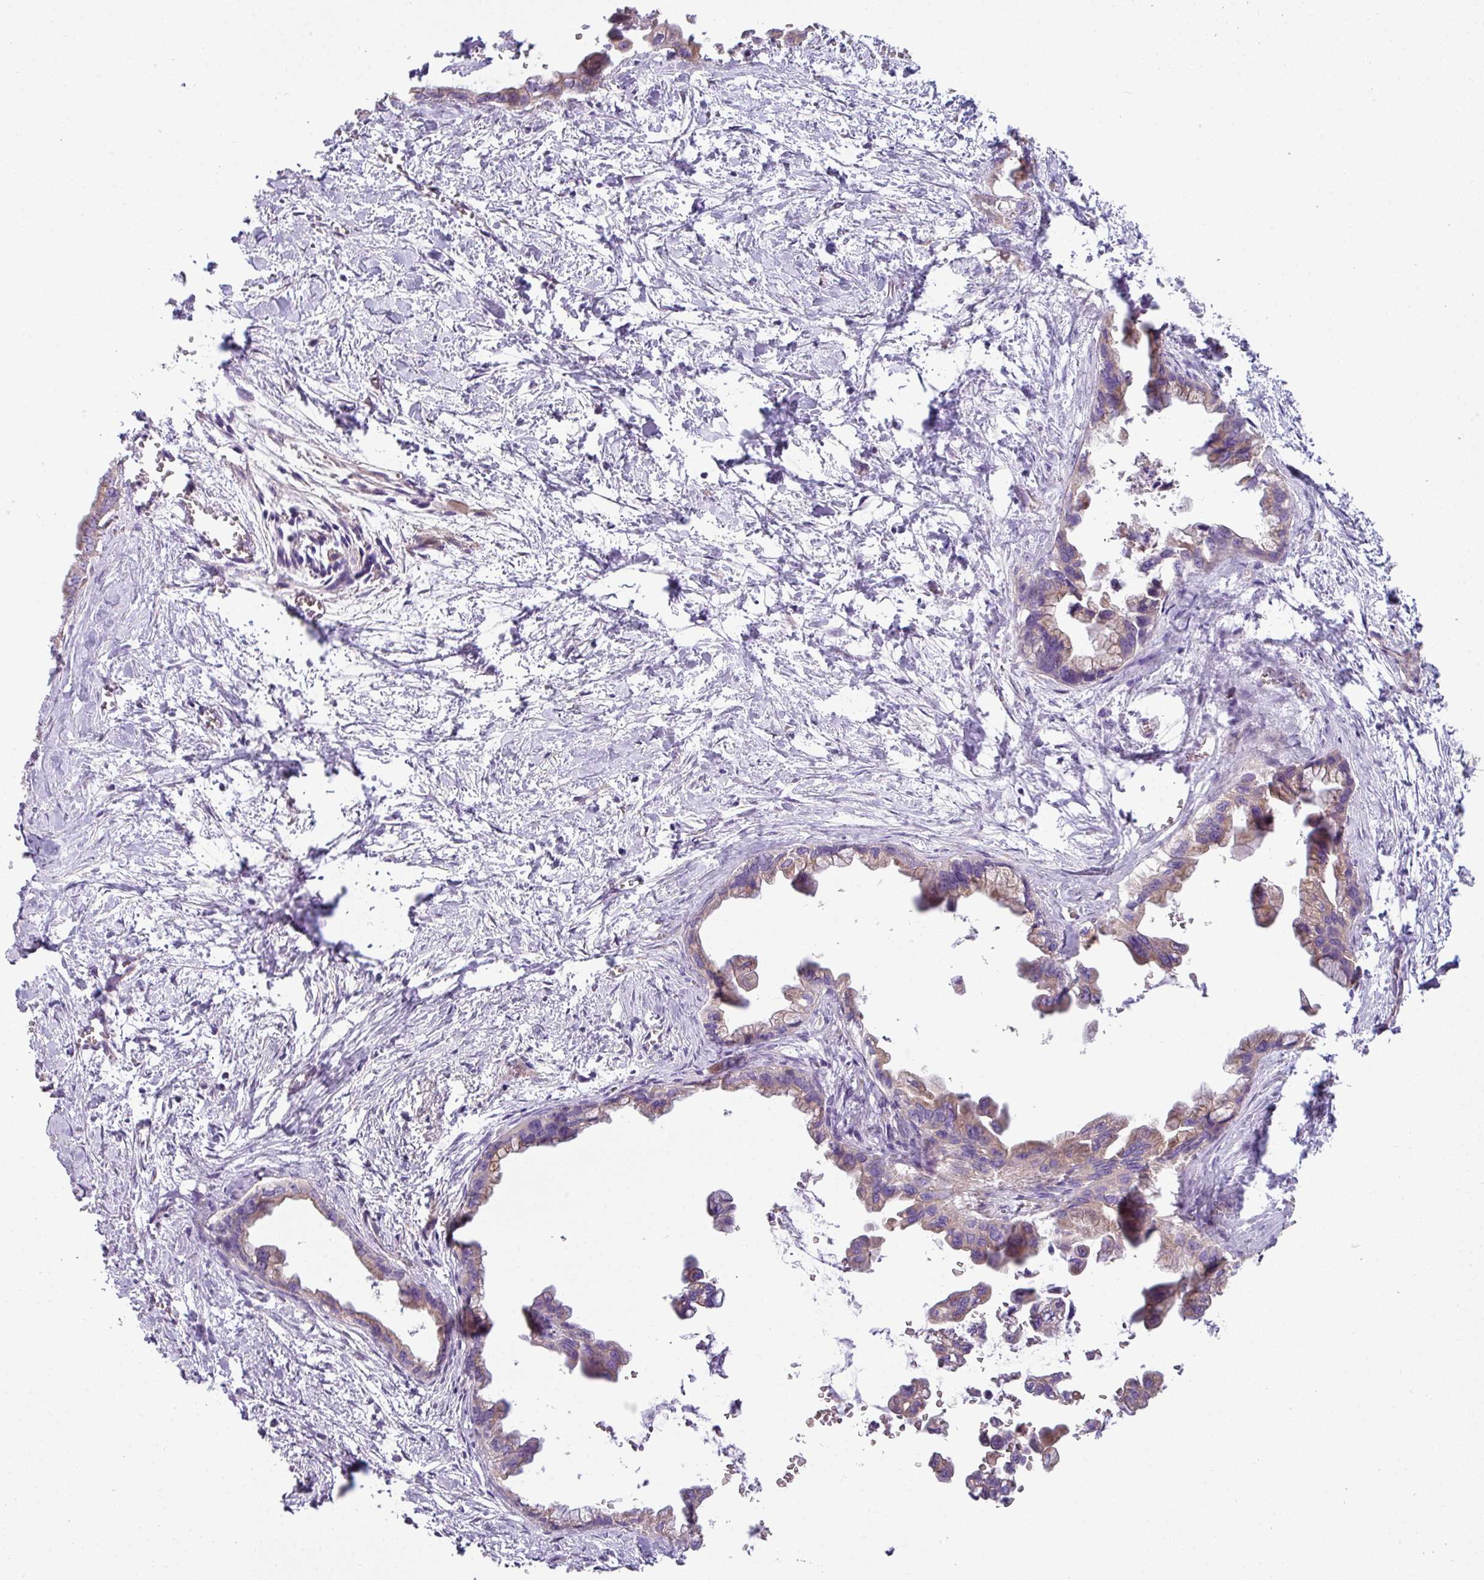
{"staining": {"intensity": "weak", "quantity": "25%-75%", "location": "cytoplasmic/membranous"}, "tissue": "pancreatic cancer", "cell_type": "Tumor cells", "image_type": "cancer", "snomed": [{"axis": "morphology", "description": "Adenocarcinoma, NOS"}, {"axis": "topography", "description": "Pancreas"}], "caption": "A brown stain labels weak cytoplasmic/membranous positivity of a protein in pancreatic adenocarcinoma tumor cells.", "gene": "LRRC9", "patient": {"sex": "male", "age": 61}}